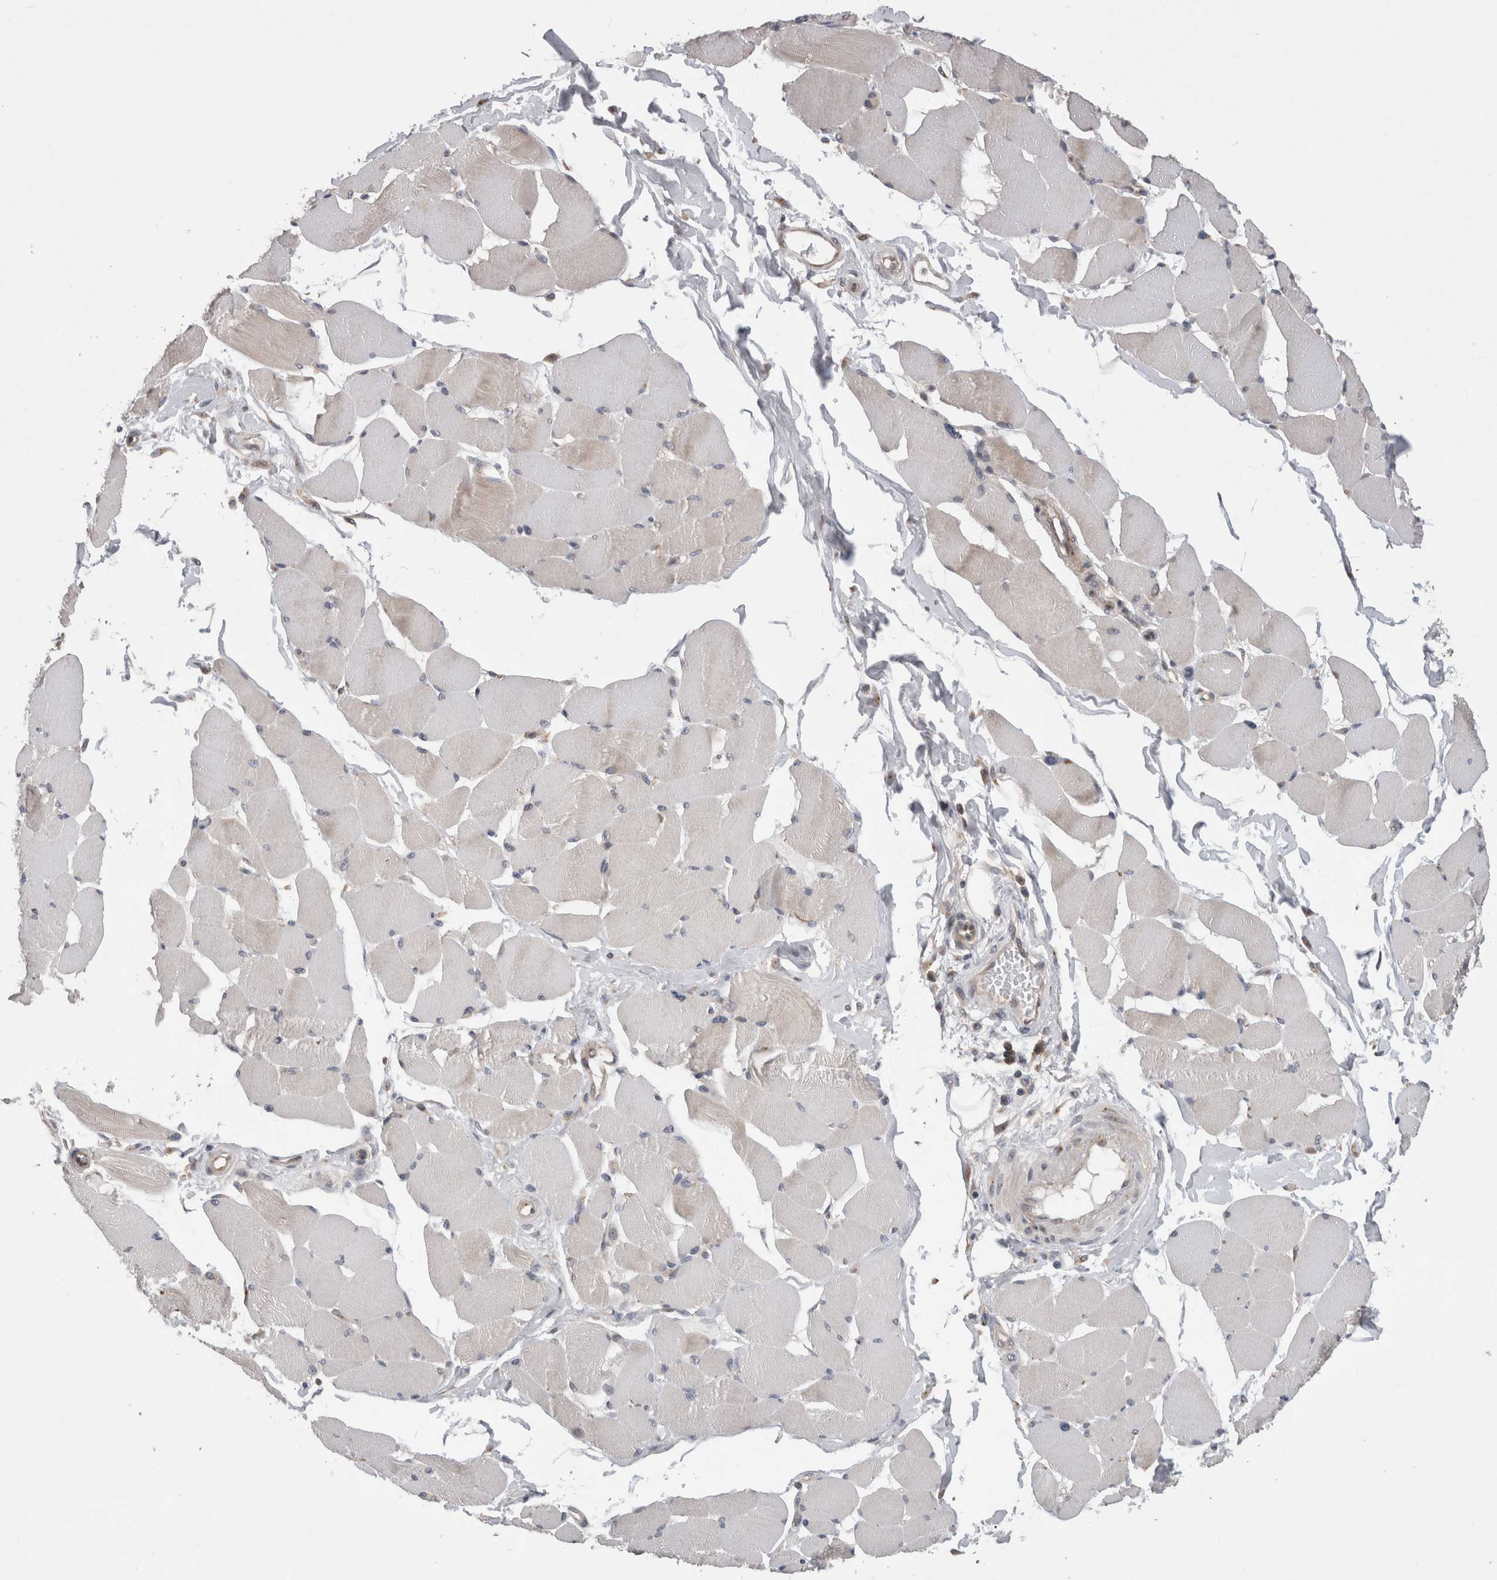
{"staining": {"intensity": "weak", "quantity": "<25%", "location": "cytoplasmic/membranous"}, "tissue": "skeletal muscle", "cell_type": "Myocytes", "image_type": "normal", "snomed": [{"axis": "morphology", "description": "Normal tissue, NOS"}, {"axis": "topography", "description": "Skin"}, {"axis": "topography", "description": "Skeletal muscle"}], "caption": "DAB immunohistochemical staining of benign skeletal muscle demonstrates no significant positivity in myocytes.", "gene": "DCTN6", "patient": {"sex": "male", "age": 83}}